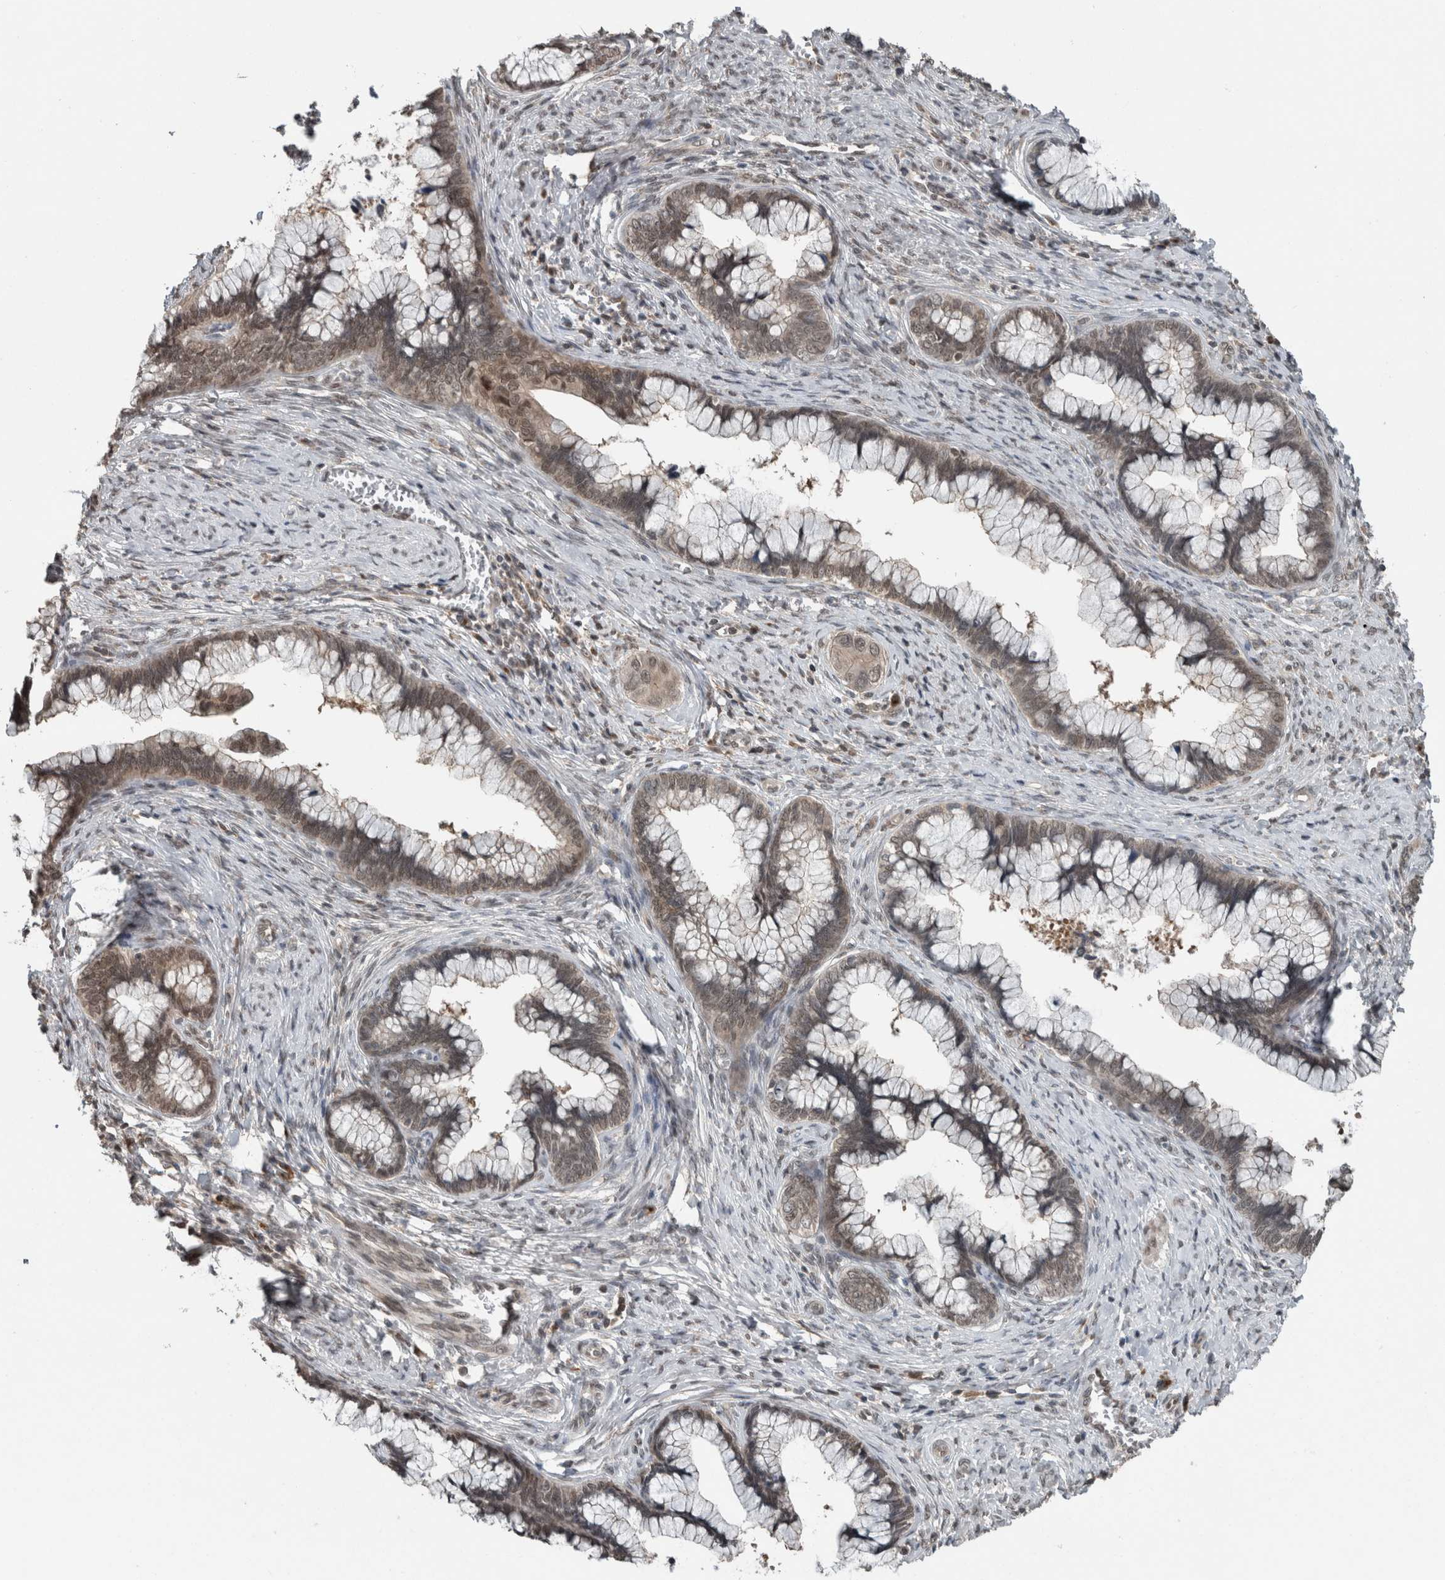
{"staining": {"intensity": "weak", "quantity": "25%-75%", "location": "cytoplasmic/membranous,nuclear"}, "tissue": "cervical cancer", "cell_type": "Tumor cells", "image_type": "cancer", "snomed": [{"axis": "morphology", "description": "Adenocarcinoma, NOS"}, {"axis": "topography", "description": "Cervix"}], "caption": "About 25%-75% of tumor cells in human cervical cancer show weak cytoplasmic/membranous and nuclear protein staining as visualized by brown immunohistochemical staining.", "gene": "SPAG7", "patient": {"sex": "female", "age": 44}}